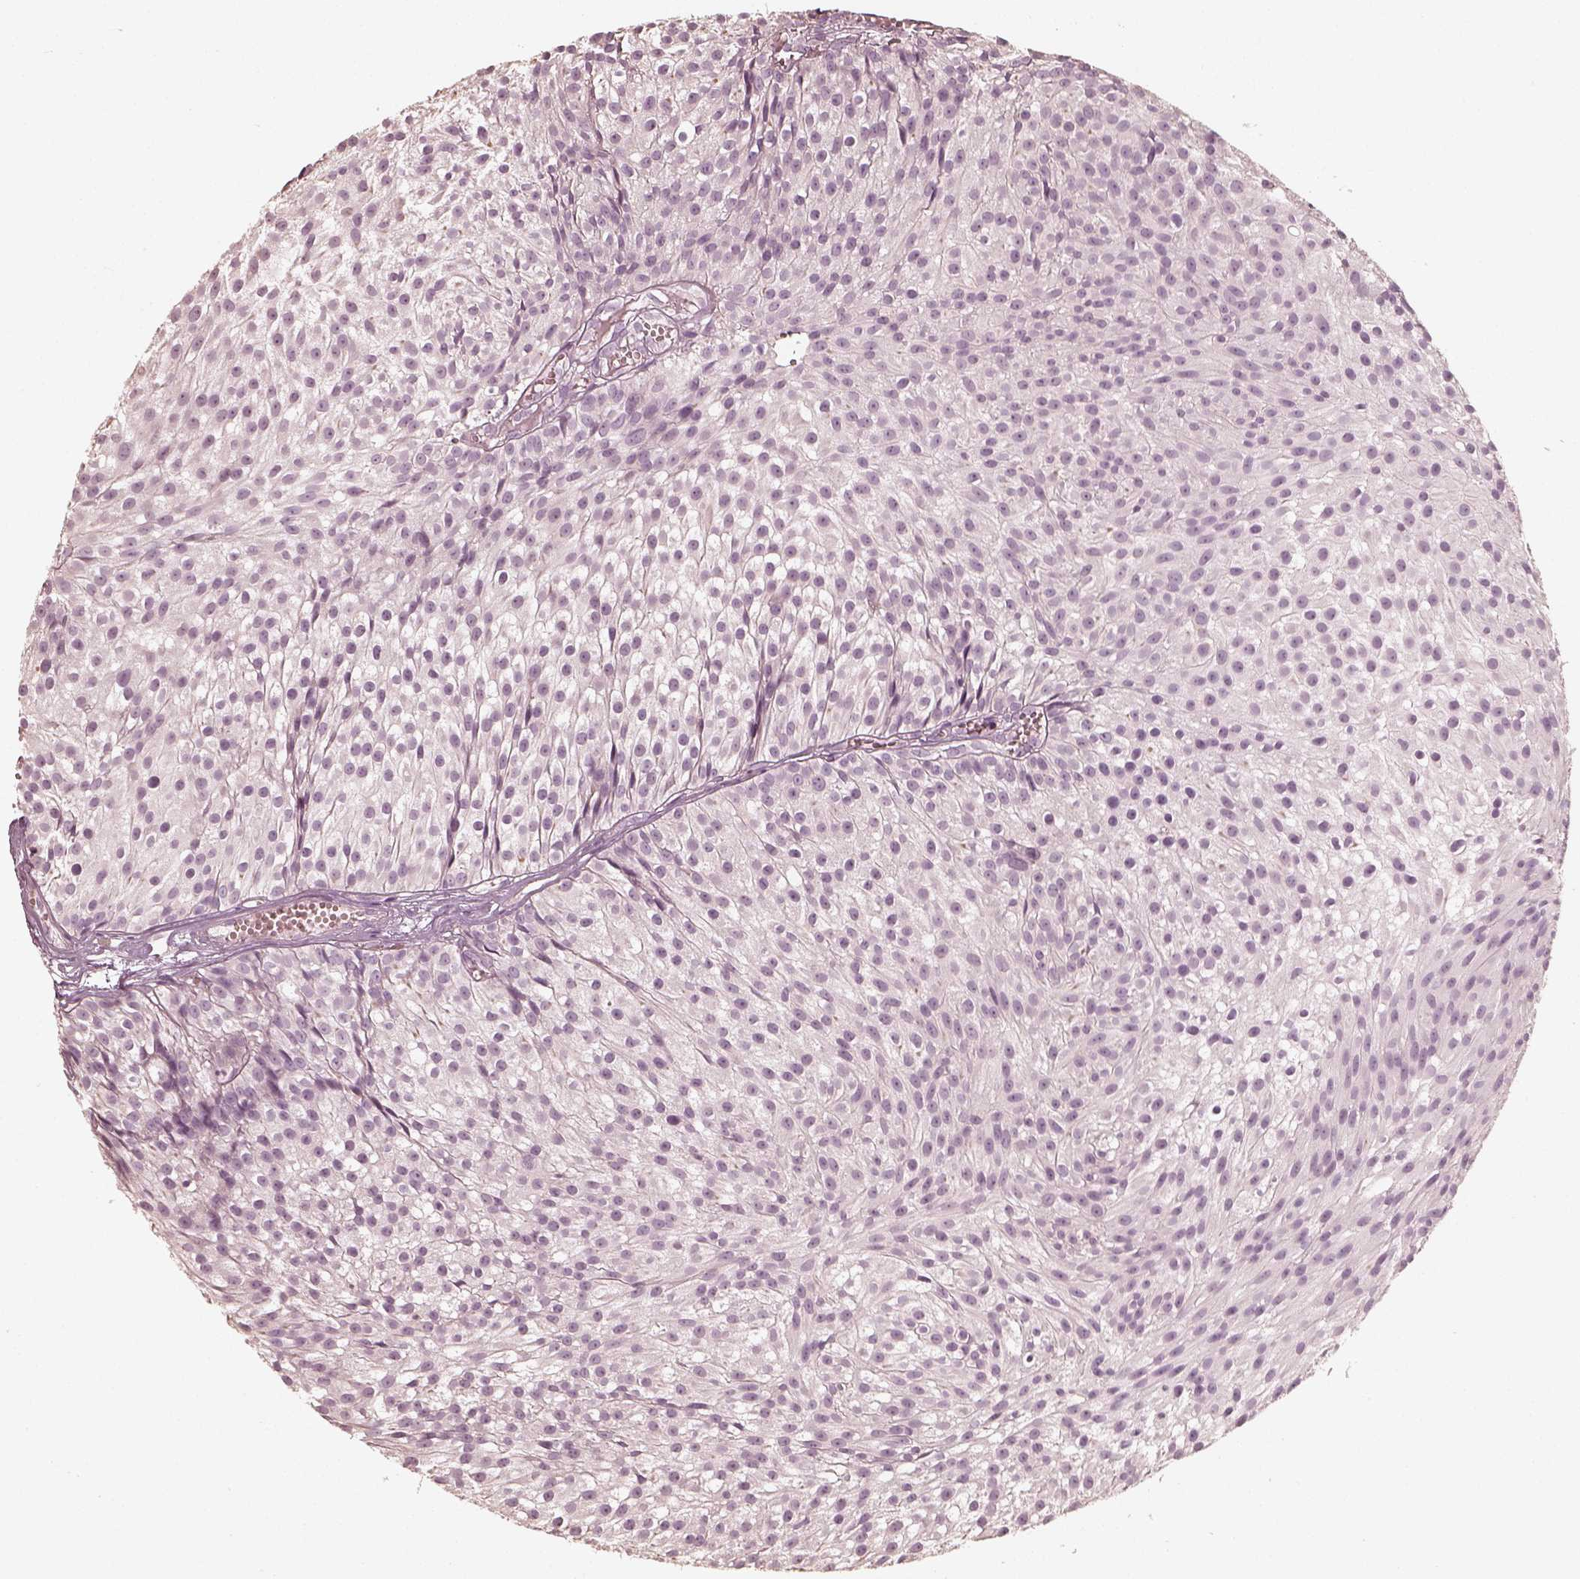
{"staining": {"intensity": "negative", "quantity": "none", "location": "none"}, "tissue": "urothelial cancer", "cell_type": "Tumor cells", "image_type": "cancer", "snomed": [{"axis": "morphology", "description": "Urothelial carcinoma, Low grade"}, {"axis": "topography", "description": "Urinary bladder"}], "caption": "Tumor cells show no significant expression in urothelial carcinoma (low-grade).", "gene": "FMNL2", "patient": {"sex": "male", "age": 63}}